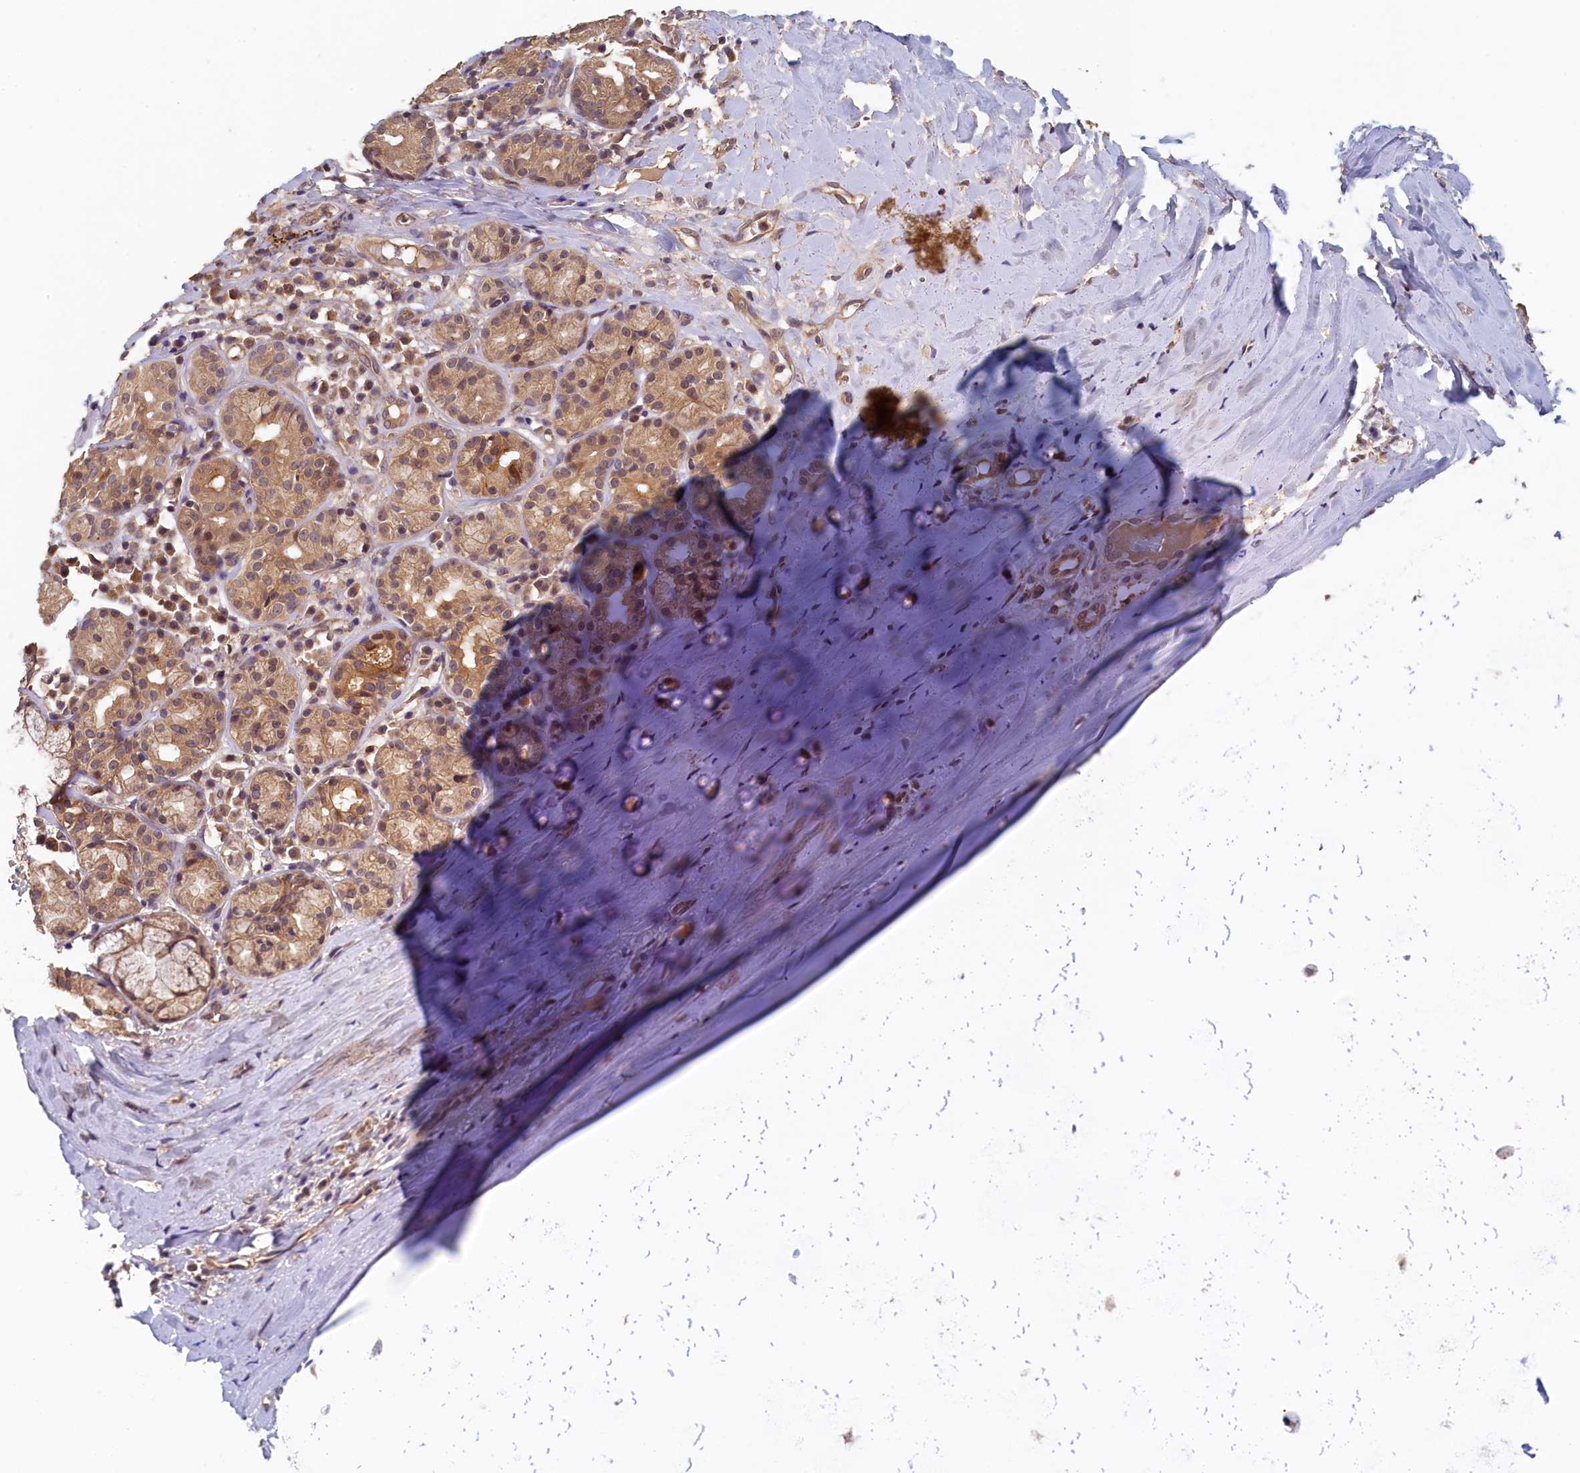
{"staining": {"intensity": "moderate", "quantity": "25%-75%", "location": "cytoplasmic/membranous"}, "tissue": "soft tissue", "cell_type": "Chondrocytes", "image_type": "normal", "snomed": [{"axis": "morphology", "description": "Normal tissue, NOS"}, {"axis": "morphology", "description": "Basal cell carcinoma"}, {"axis": "topography", "description": "Cartilage tissue"}, {"axis": "topography", "description": "Nasopharynx"}, {"axis": "topography", "description": "Oral tissue"}], "caption": "Immunohistochemical staining of benign human soft tissue reveals moderate cytoplasmic/membranous protein positivity in approximately 25%-75% of chondrocytes.", "gene": "NUBP2", "patient": {"sex": "female", "age": 77}}